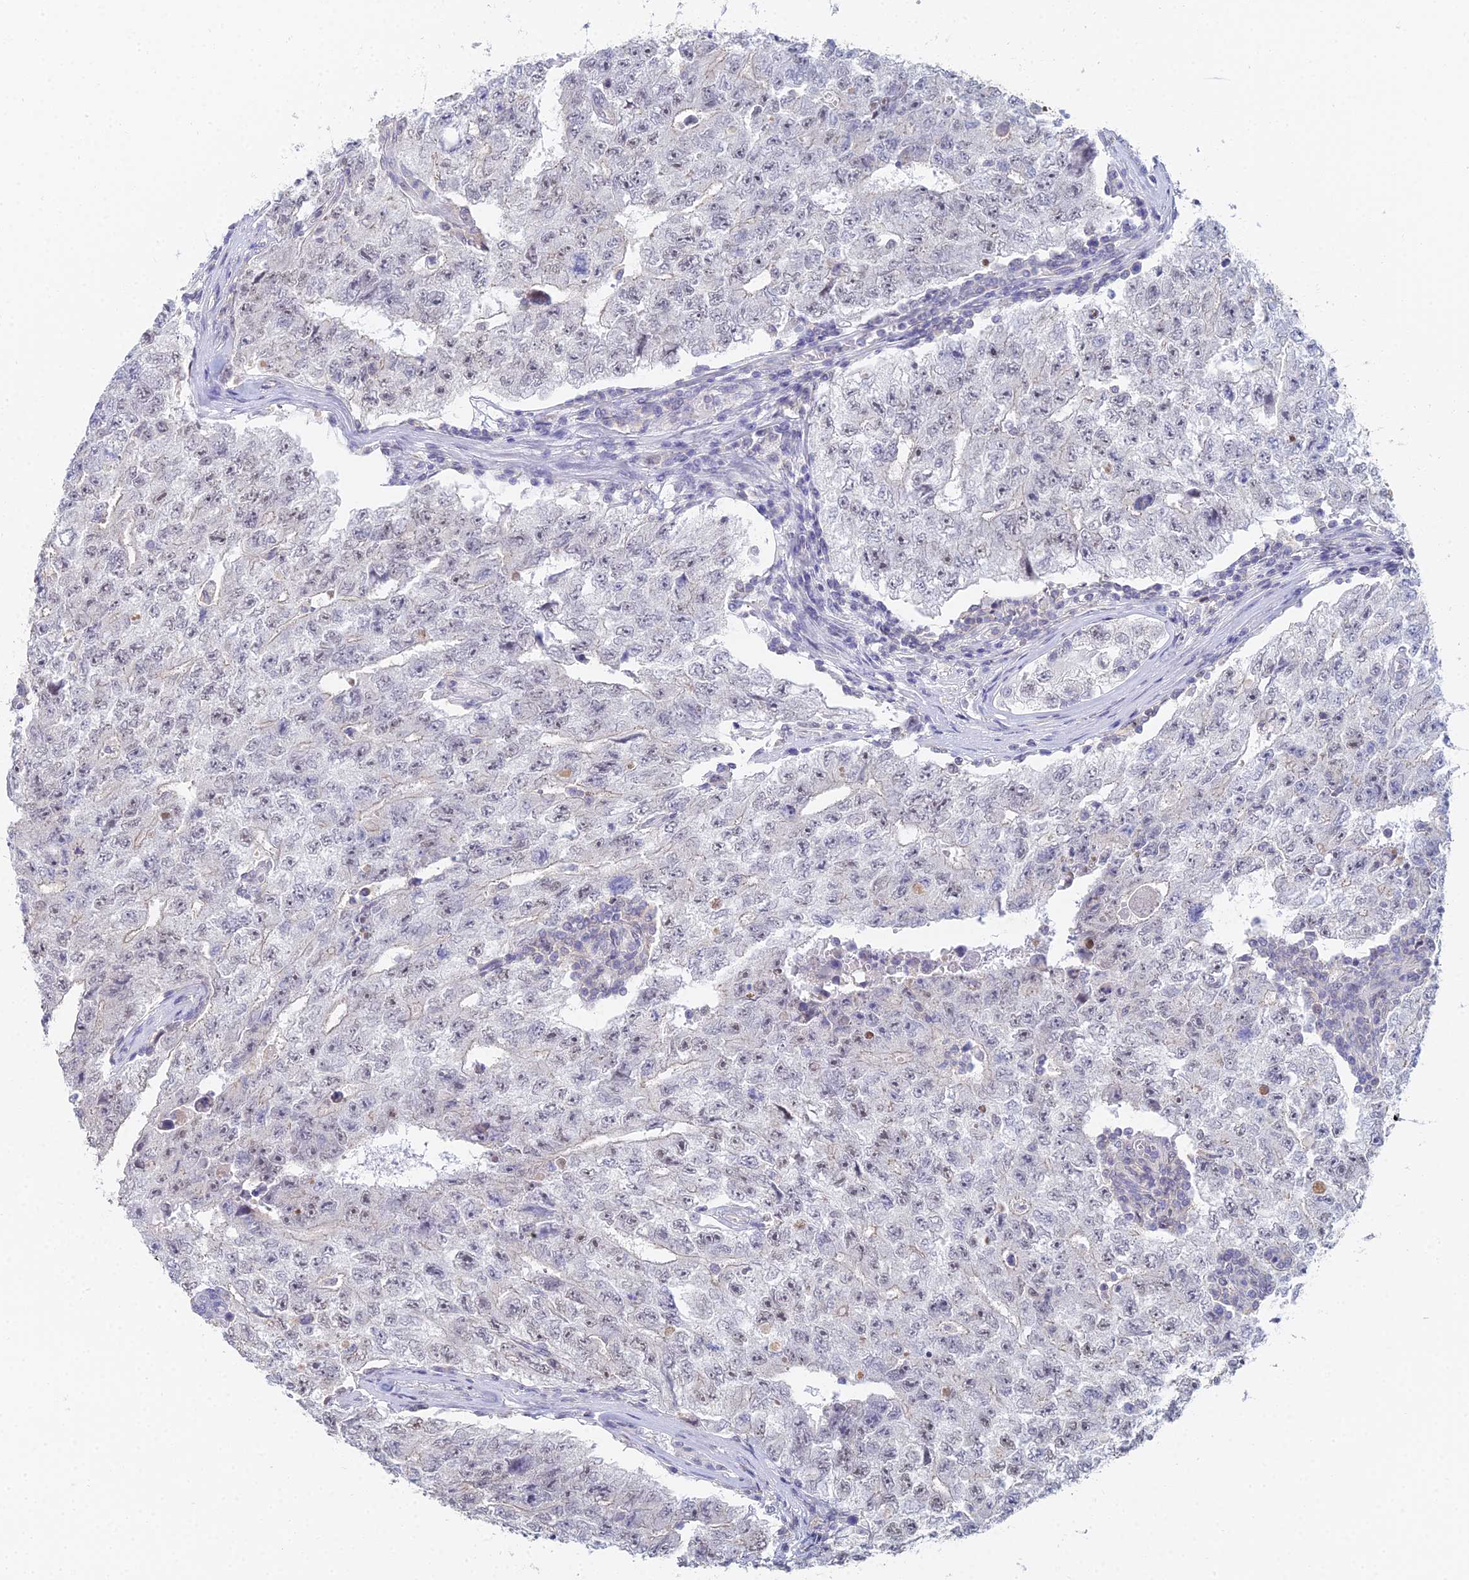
{"staining": {"intensity": "moderate", "quantity": "25%-75%", "location": "nuclear"}, "tissue": "testis cancer", "cell_type": "Tumor cells", "image_type": "cancer", "snomed": [{"axis": "morphology", "description": "Carcinoma, Embryonal, NOS"}, {"axis": "topography", "description": "Testis"}], "caption": "This histopathology image shows immunohistochemistry staining of human testis embryonal carcinoma, with medium moderate nuclear staining in about 25%-75% of tumor cells.", "gene": "MCM2", "patient": {"sex": "male", "age": 17}}